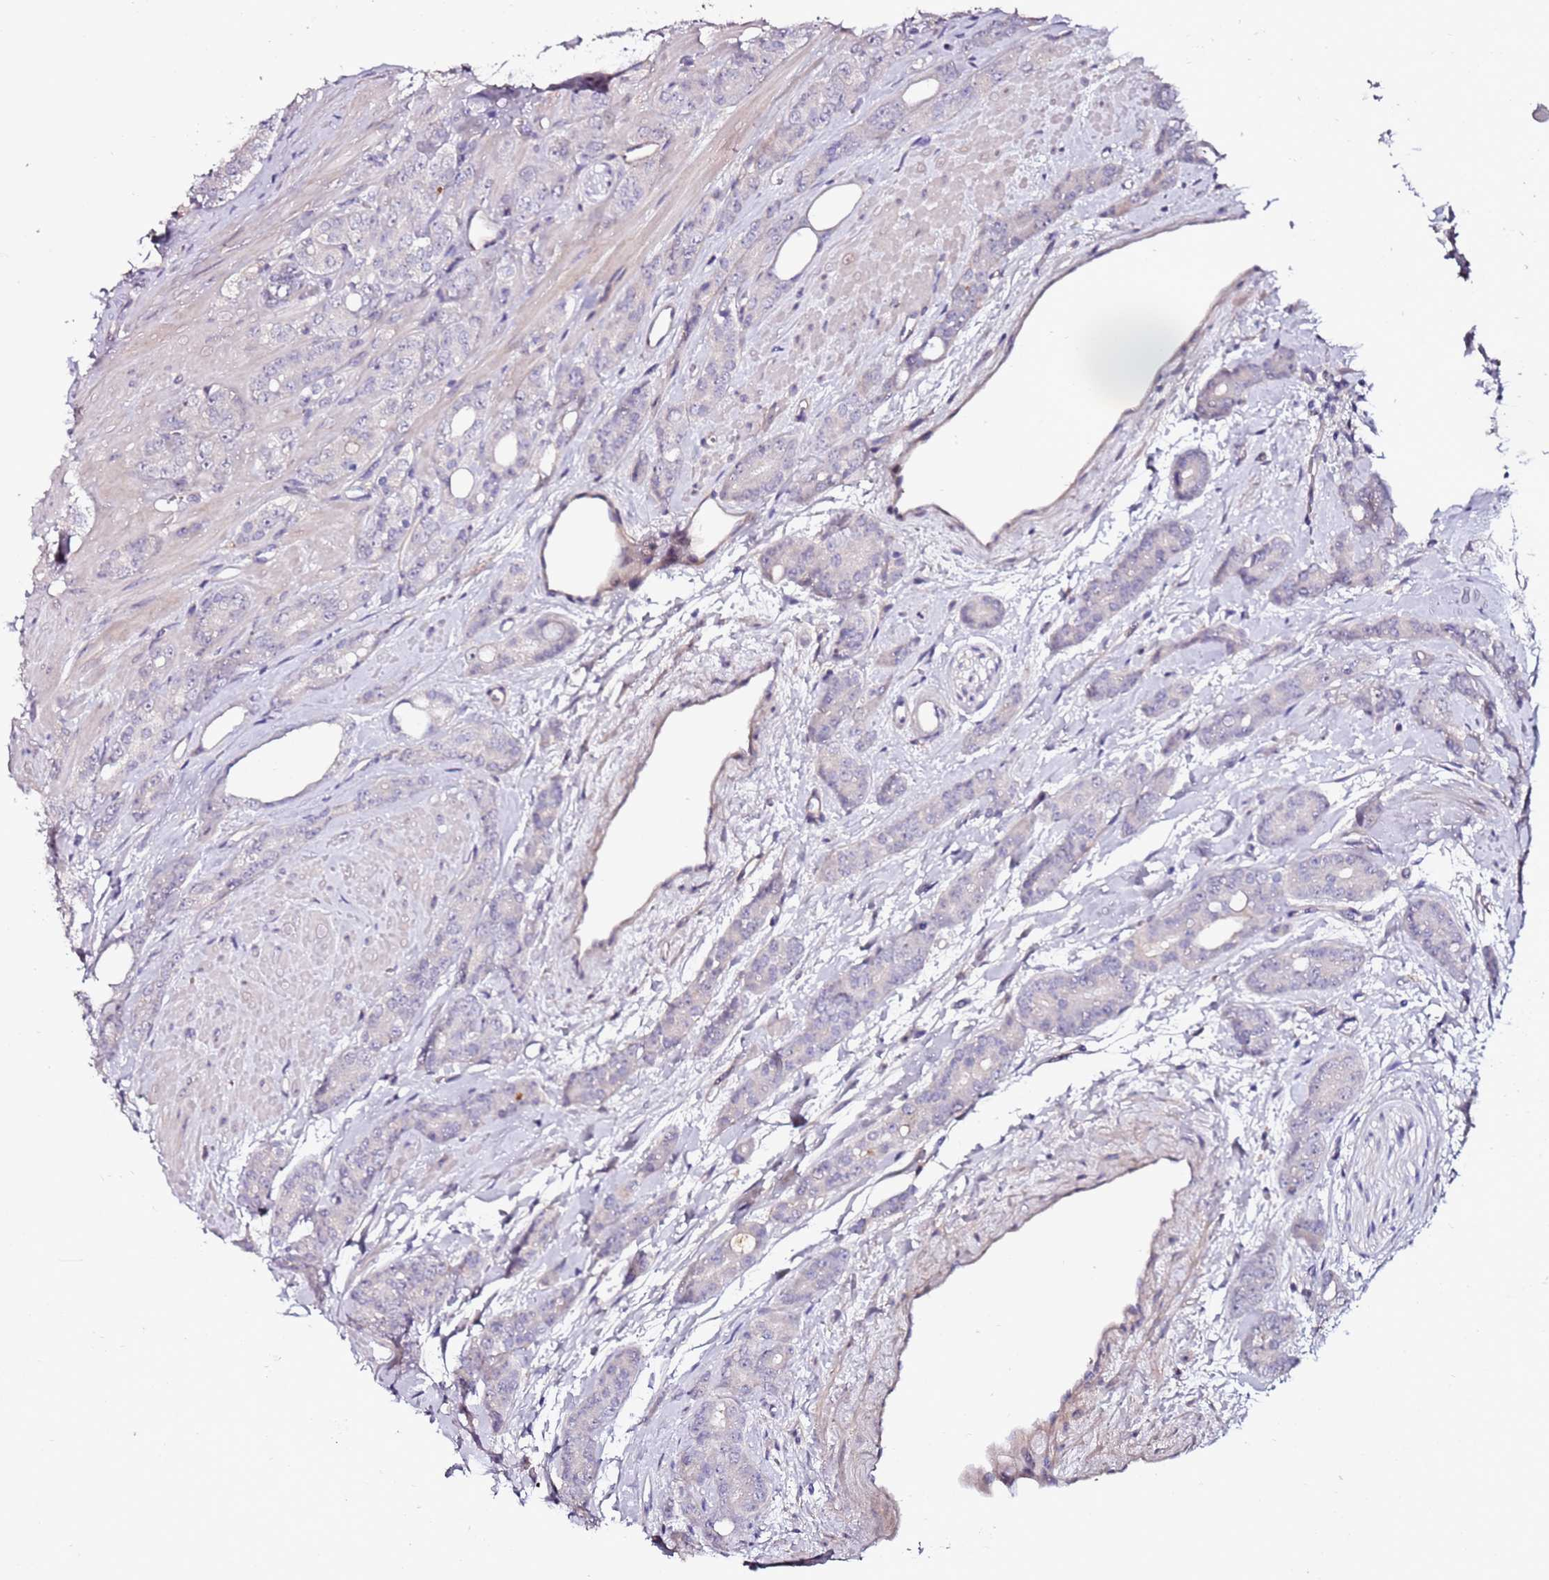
{"staining": {"intensity": "negative", "quantity": "none", "location": "none"}, "tissue": "prostate cancer", "cell_type": "Tumor cells", "image_type": "cancer", "snomed": [{"axis": "morphology", "description": "Adenocarcinoma, High grade"}, {"axis": "topography", "description": "Prostate"}], "caption": "Immunohistochemistry (IHC) of human adenocarcinoma (high-grade) (prostate) reveals no staining in tumor cells.", "gene": "C3orf80", "patient": {"sex": "male", "age": 62}}